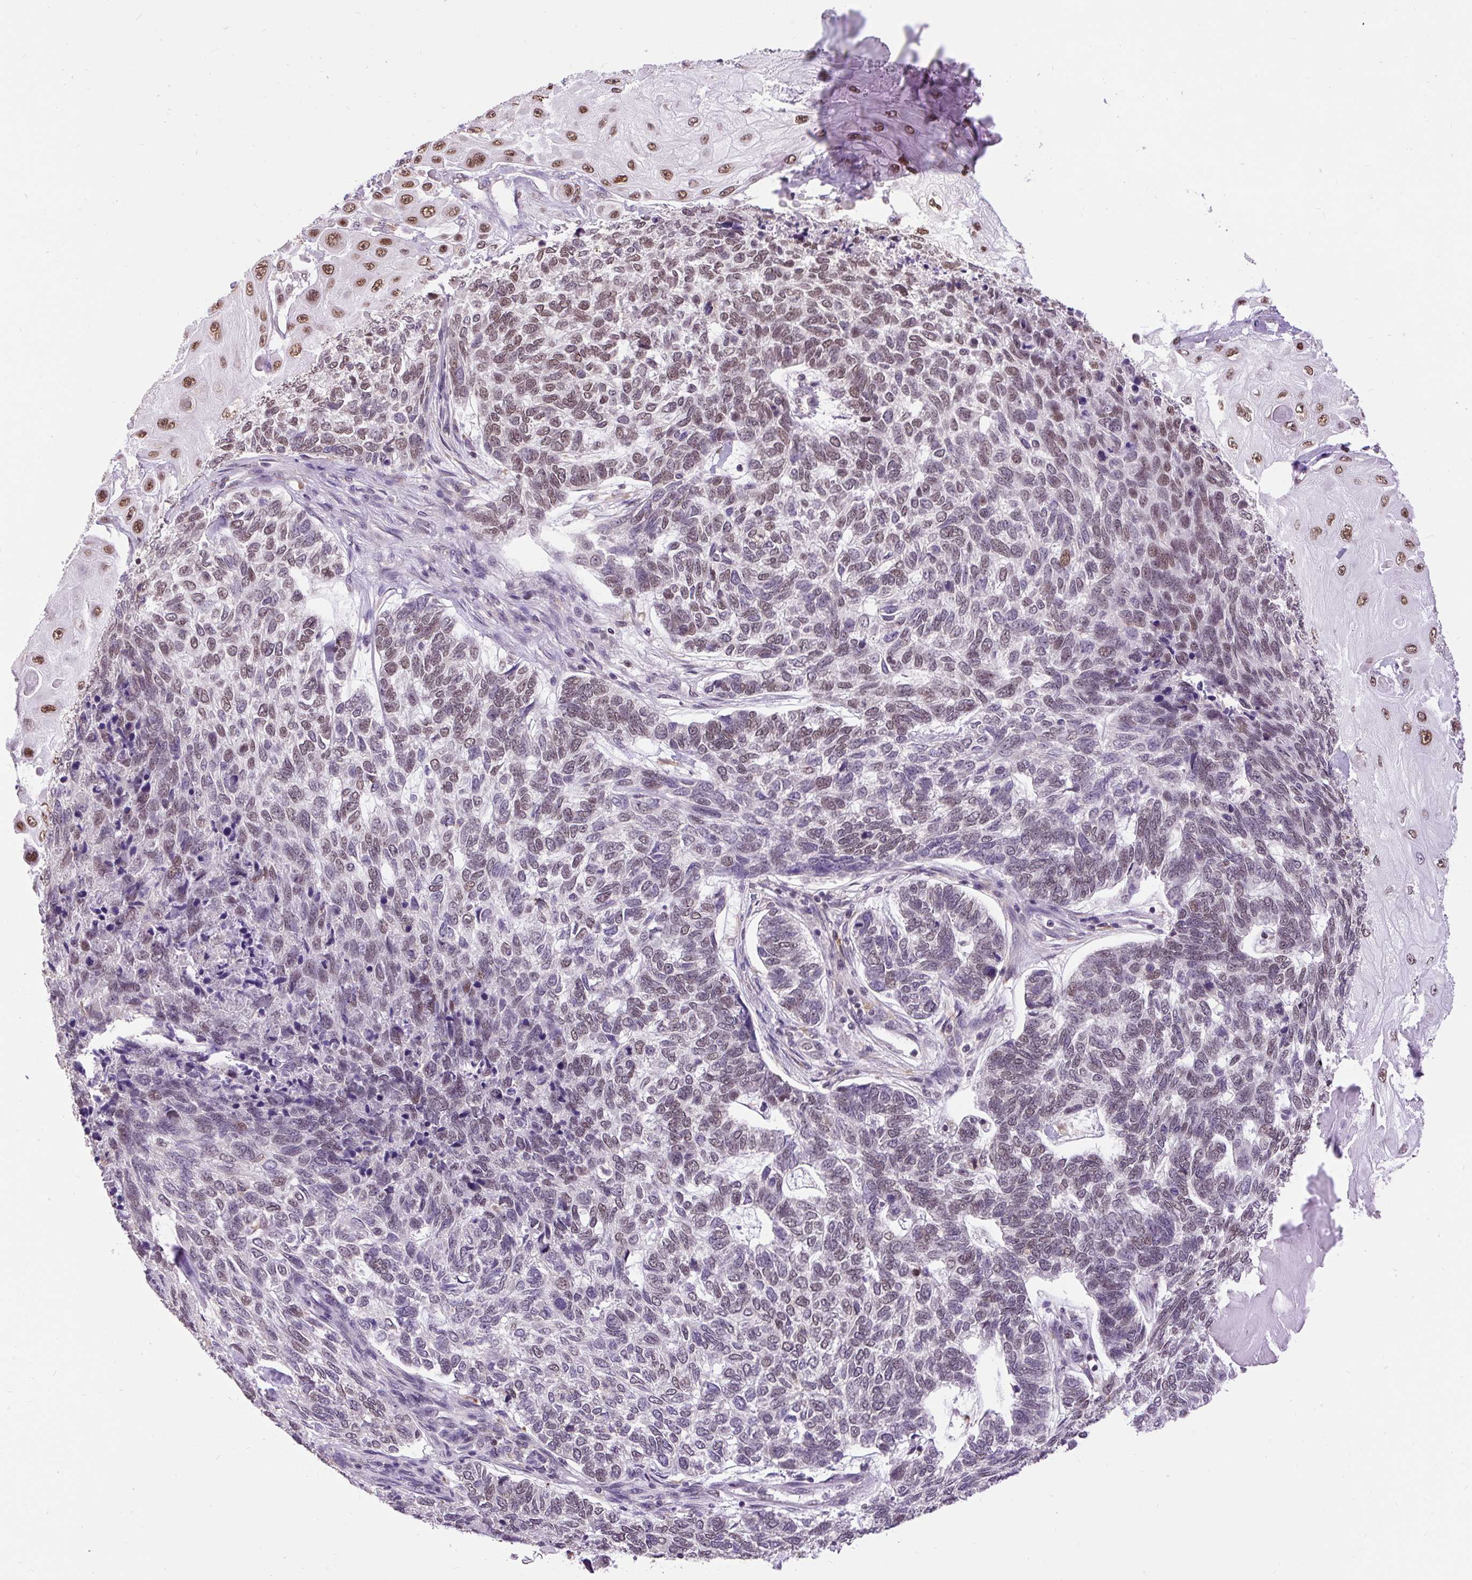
{"staining": {"intensity": "moderate", "quantity": "25%-75%", "location": "nuclear"}, "tissue": "skin cancer", "cell_type": "Tumor cells", "image_type": "cancer", "snomed": [{"axis": "morphology", "description": "Basal cell carcinoma"}, {"axis": "topography", "description": "Skin"}], "caption": "Protein staining of skin cancer (basal cell carcinoma) tissue displays moderate nuclear staining in approximately 25%-75% of tumor cells. The staining was performed using DAB, with brown indicating positive protein expression. Nuclei are stained blue with hematoxylin.", "gene": "ZNF672", "patient": {"sex": "female", "age": 65}}